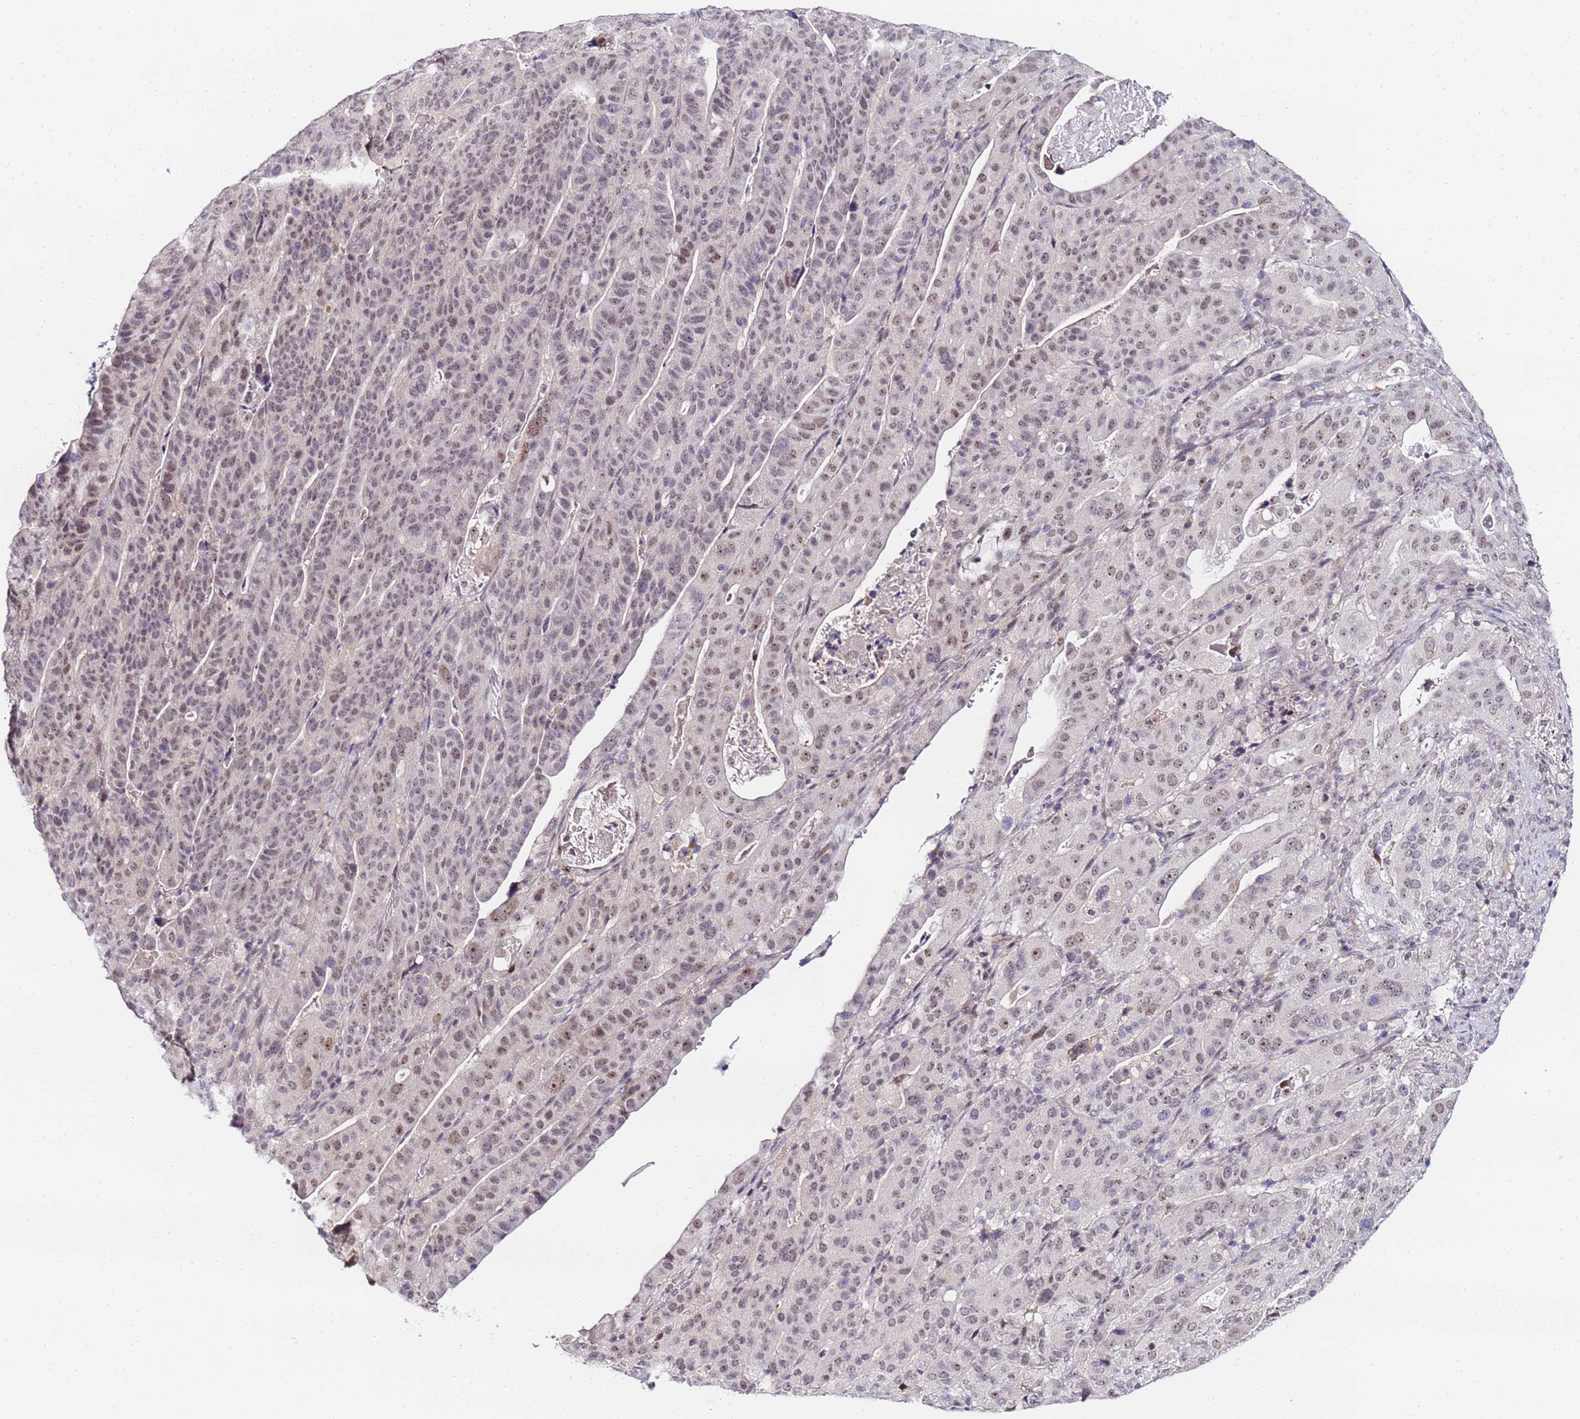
{"staining": {"intensity": "weak", "quantity": "25%-75%", "location": "nuclear"}, "tissue": "stomach cancer", "cell_type": "Tumor cells", "image_type": "cancer", "snomed": [{"axis": "morphology", "description": "Adenocarcinoma, NOS"}, {"axis": "topography", "description": "Stomach"}], "caption": "DAB (3,3'-diaminobenzidine) immunohistochemical staining of human adenocarcinoma (stomach) demonstrates weak nuclear protein expression in approximately 25%-75% of tumor cells.", "gene": "LSM3", "patient": {"sex": "male", "age": 48}}